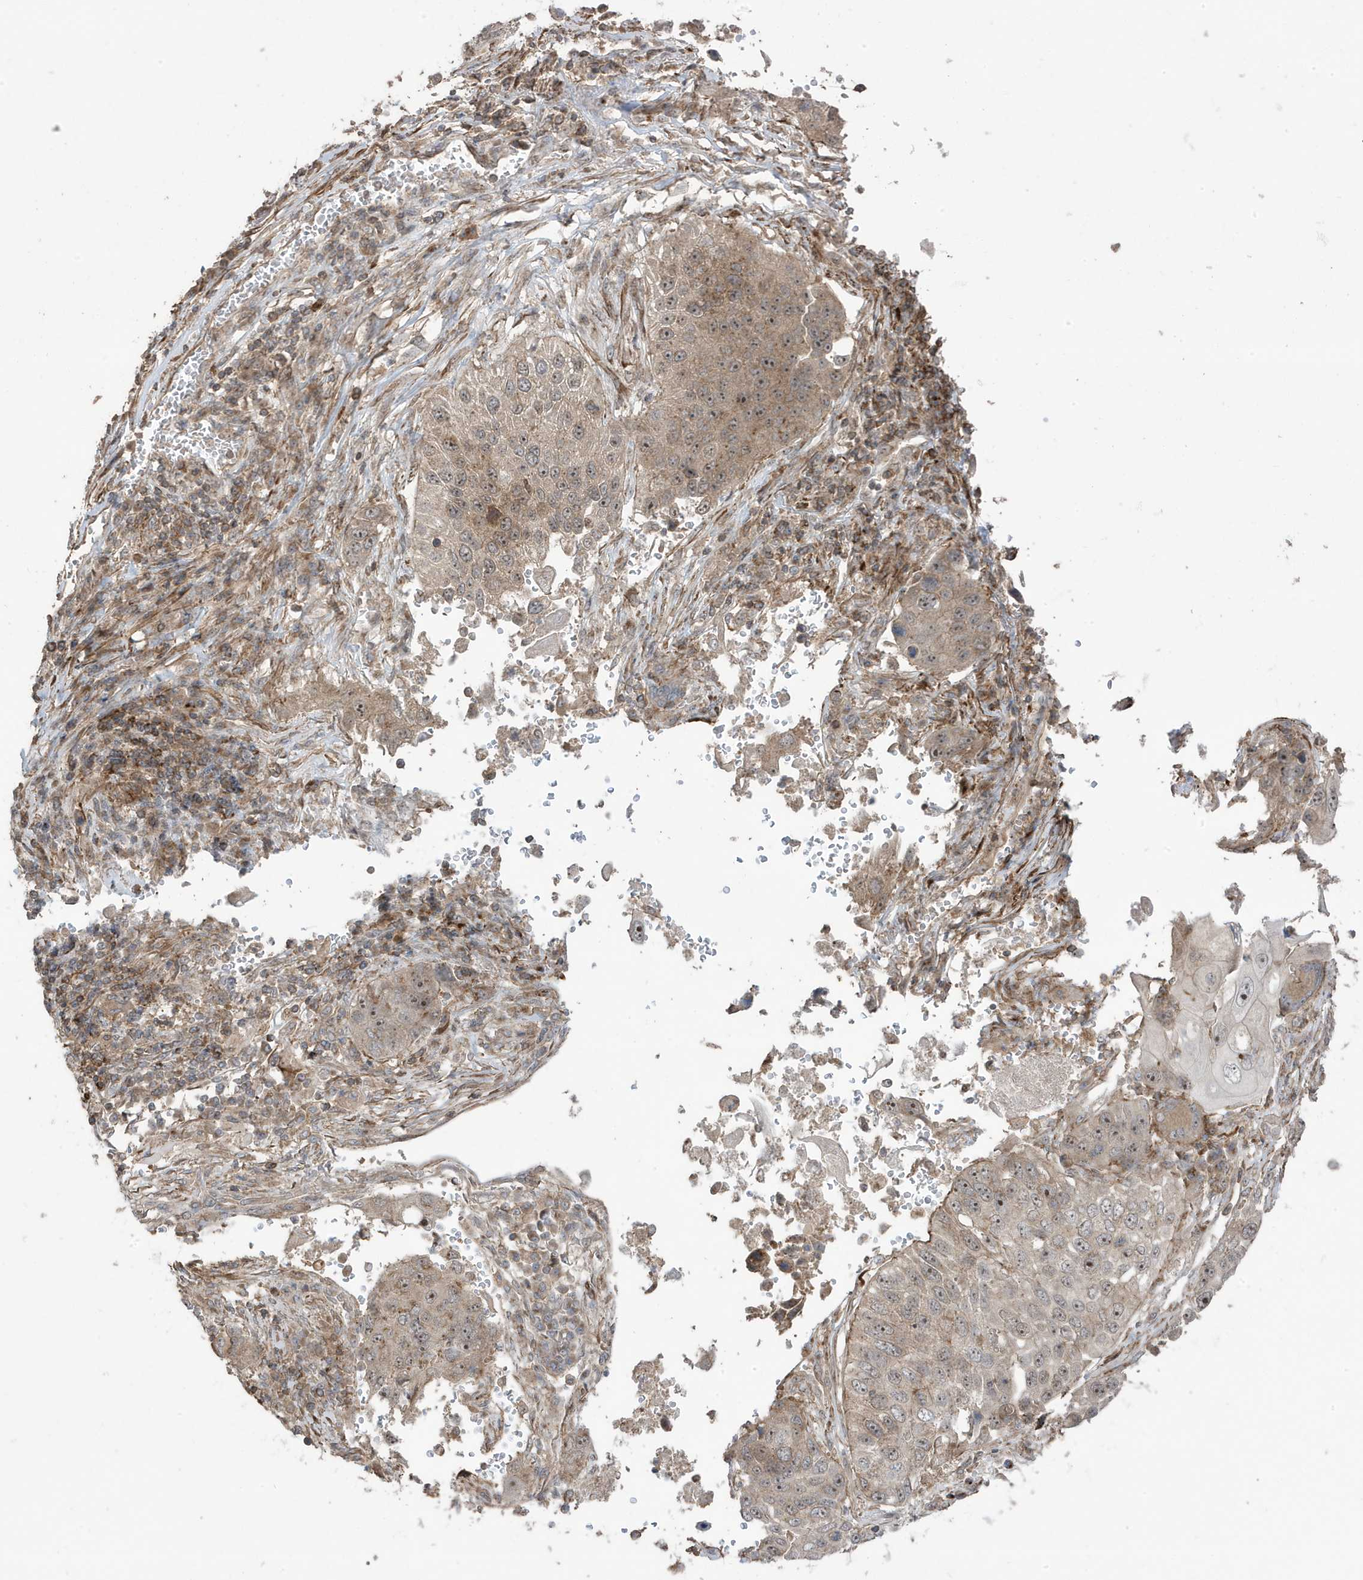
{"staining": {"intensity": "moderate", "quantity": "<25%", "location": "cytoplasmic/membranous,nuclear"}, "tissue": "lung cancer", "cell_type": "Tumor cells", "image_type": "cancer", "snomed": [{"axis": "morphology", "description": "Squamous cell carcinoma, NOS"}, {"axis": "topography", "description": "Lung"}], "caption": "An immunohistochemistry (IHC) photomicrograph of tumor tissue is shown. Protein staining in brown shows moderate cytoplasmic/membranous and nuclear positivity in squamous cell carcinoma (lung) within tumor cells. The protein of interest is shown in brown color, while the nuclei are stained blue.", "gene": "CETN3", "patient": {"sex": "male", "age": 61}}